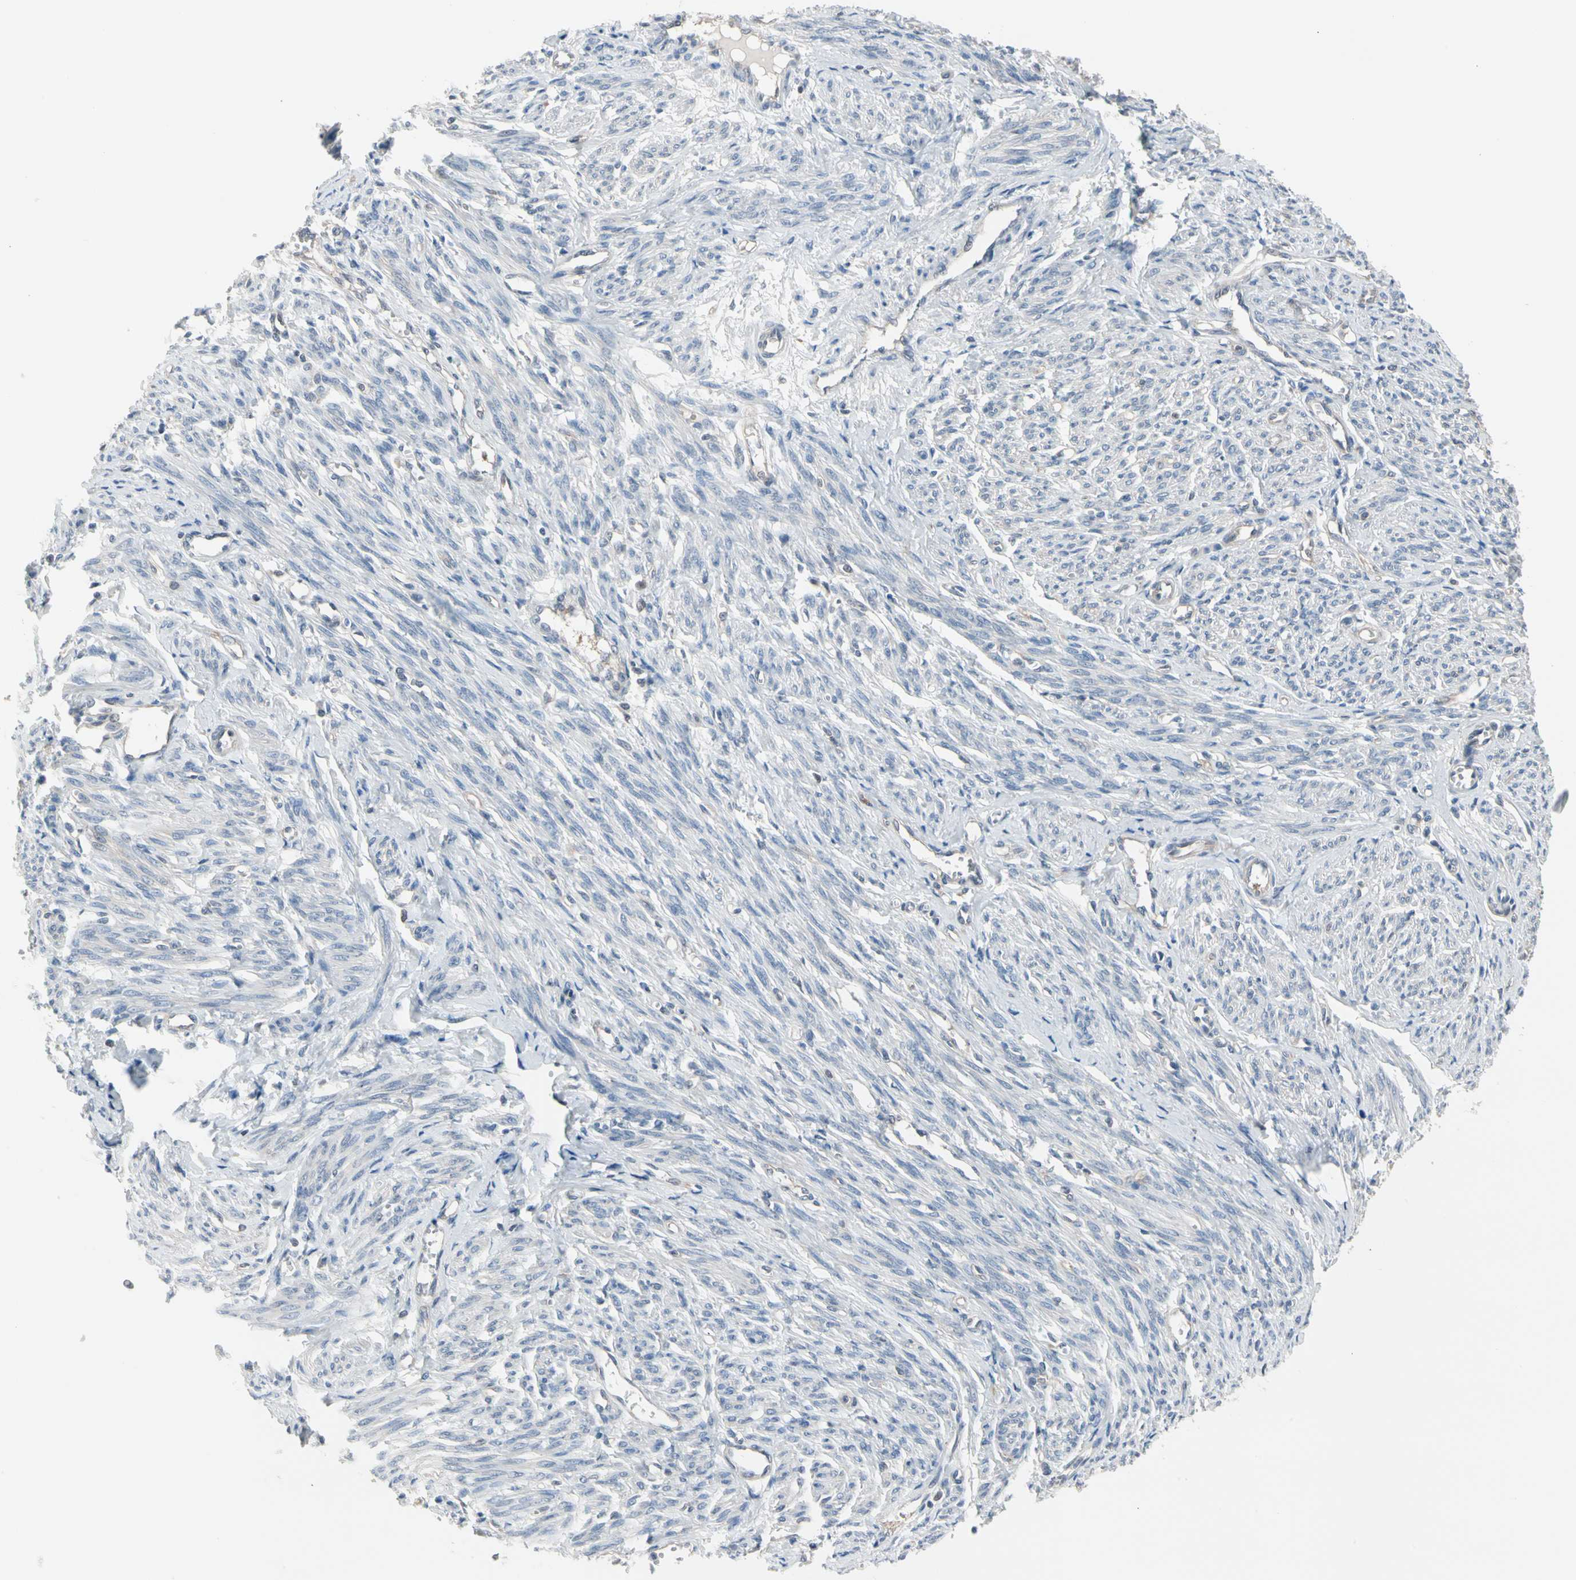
{"staining": {"intensity": "negative", "quantity": "none", "location": "none"}, "tissue": "smooth muscle", "cell_type": "Smooth muscle cells", "image_type": "normal", "snomed": [{"axis": "morphology", "description": "Normal tissue, NOS"}, {"axis": "topography", "description": "Smooth muscle"}], "caption": "This histopathology image is of normal smooth muscle stained with immunohistochemistry (IHC) to label a protein in brown with the nuclei are counter-stained blue. There is no positivity in smooth muscle cells. Nuclei are stained in blue.", "gene": "ENSG00000256646", "patient": {"sex": "female", "age": 65}}